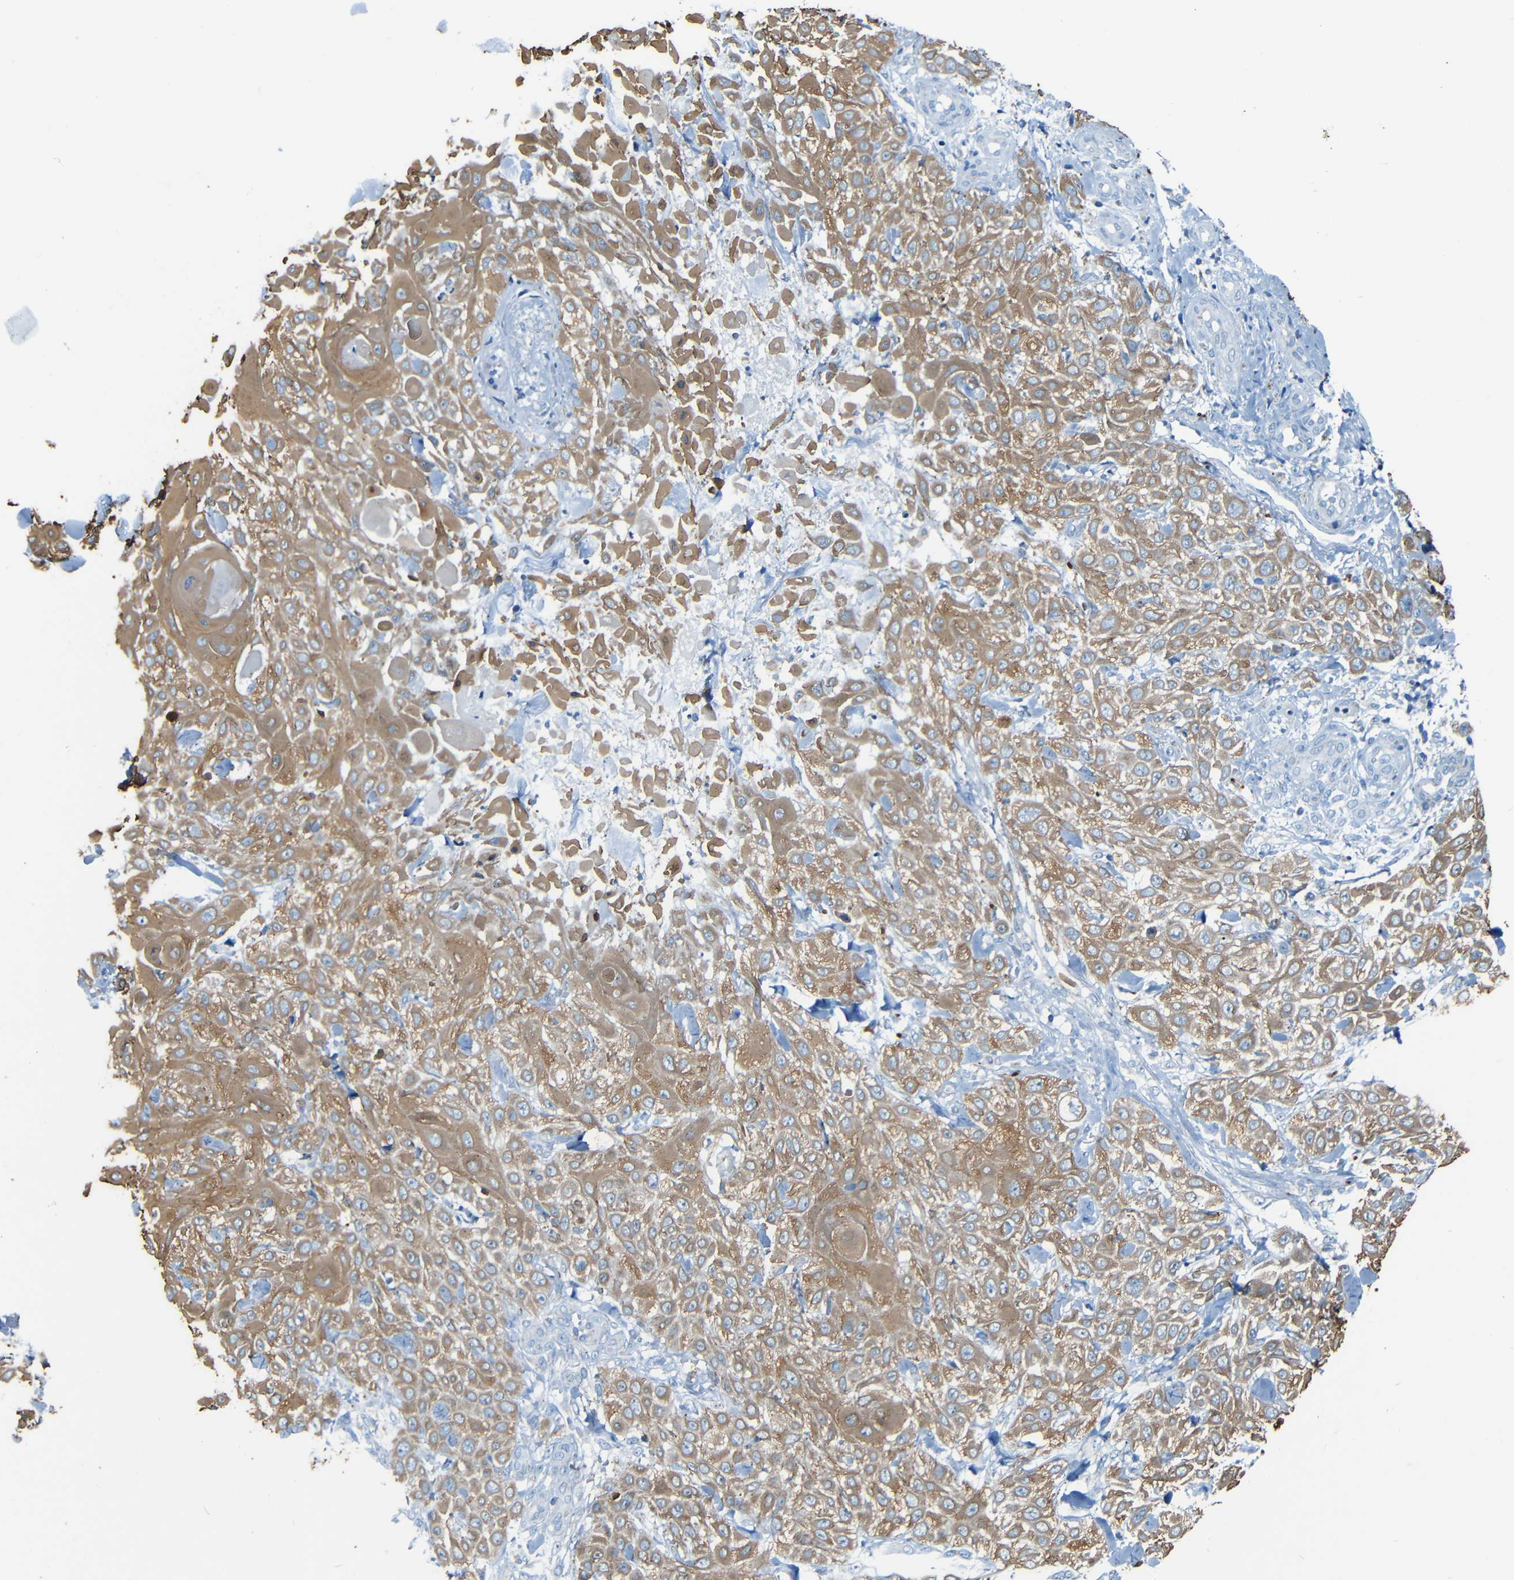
{"staining": {"intensity": "moderate", "quantity": ">75%", "location": "cytoplasmic/membranous"}, "tissue": "skin cancer", "cell_type": "Tumor cells", "image_type": "cancer", "snomed": [{"axis": "morphology", "description": "Squamous cell carcinoma, NOS"}, {"axis": "topography", "description": "Skin"}], "caption": "This is a photomicrograph of IHC staining of skin cancer, which shows moderate positivity in the cytoplasmic/membranous of tumor cells.", "gene": "WSCD2", "patient": {"sex": "female", "age": 42}}